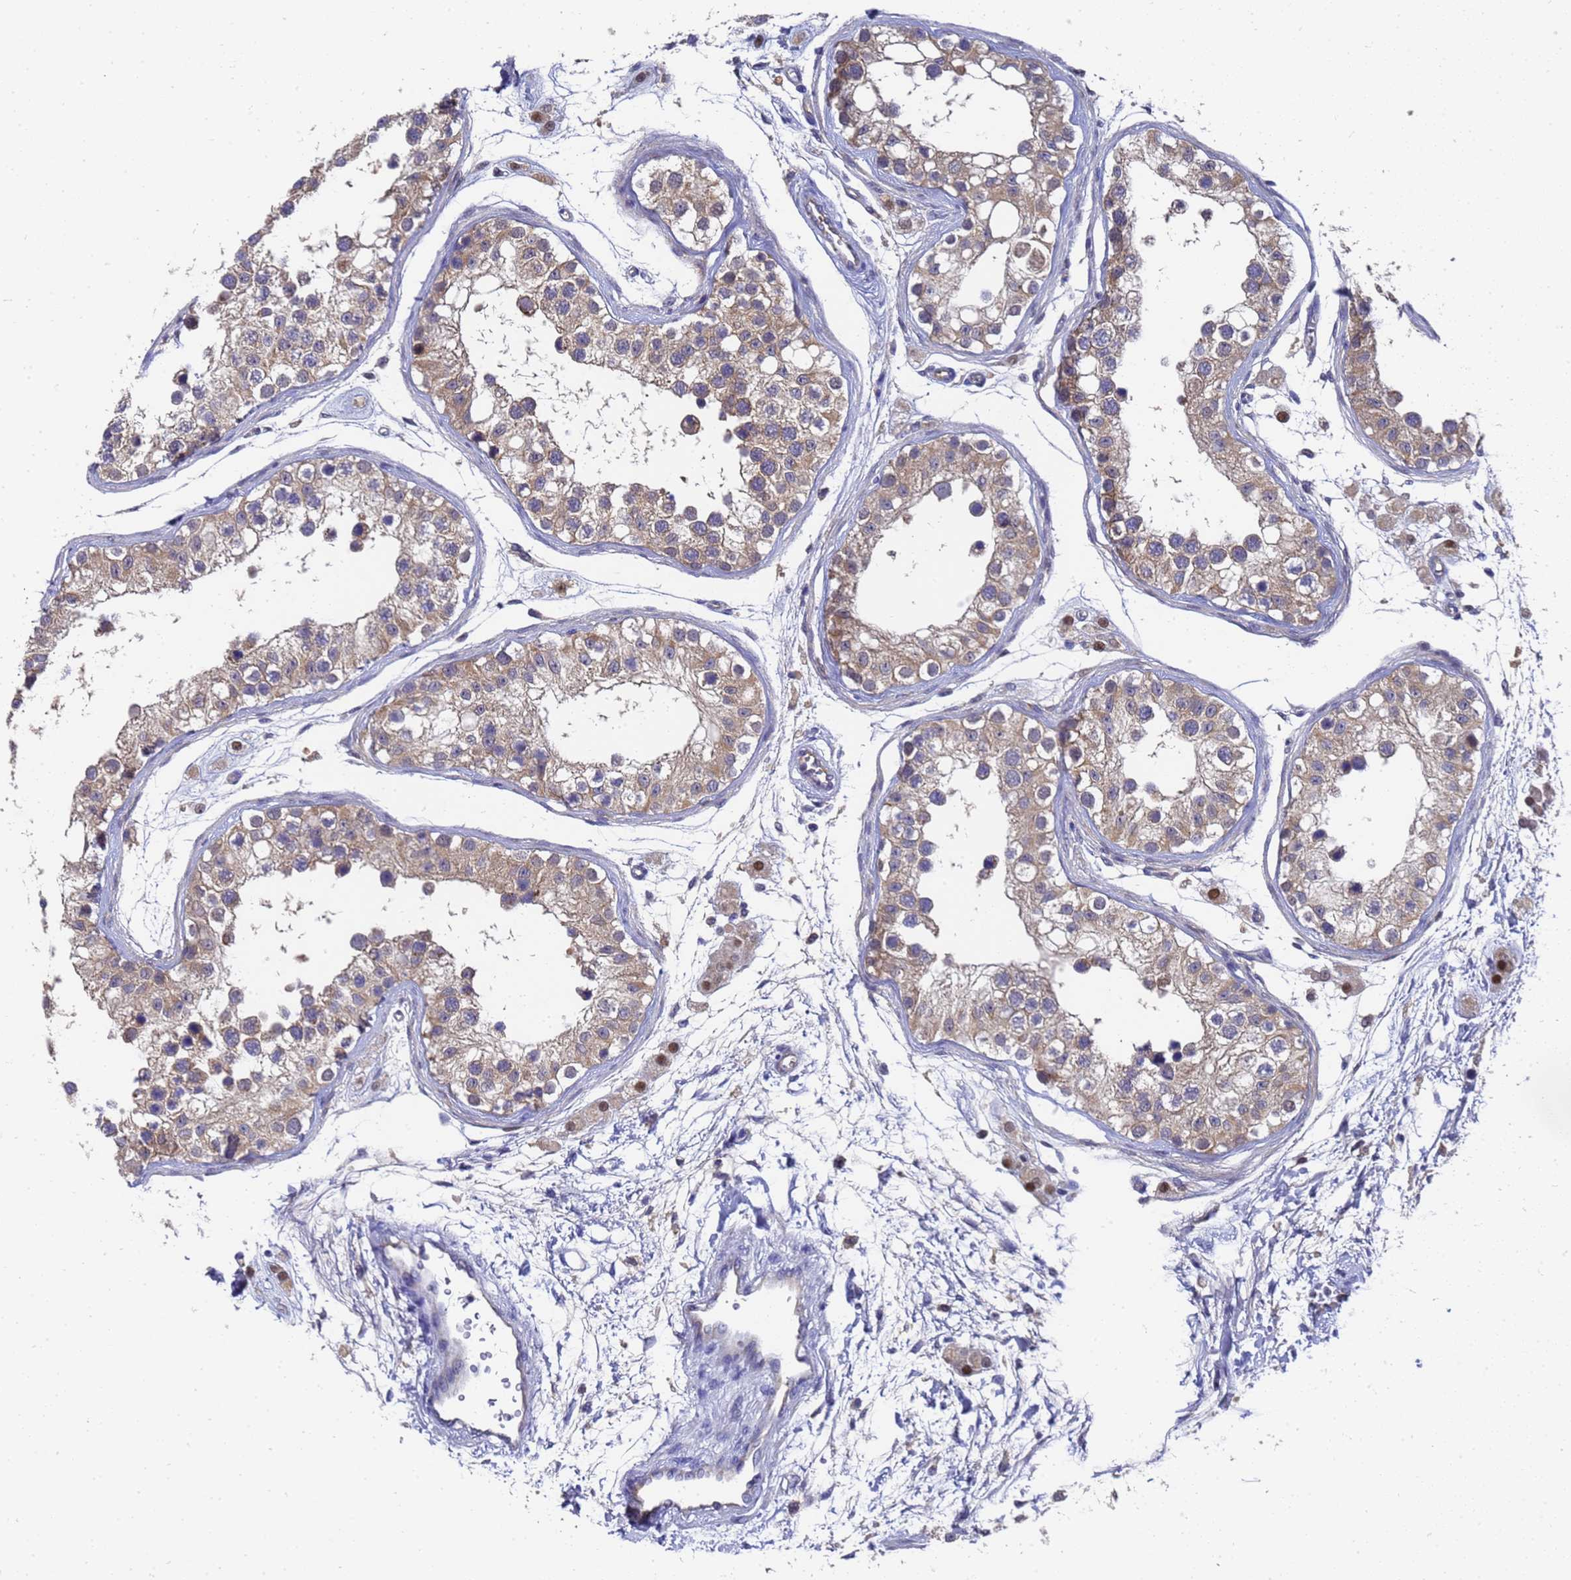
{"staining": {"intensity": "moderate", "quantity": "25%-75%", "location": "cytoplasmic/membranous"}, "tissue": "testis", "cell_type": "Cells in seminiferous ducts", "image_type": "normal", "snomed": [{"axis": "morphology", "description": "Normal tissue, NOS"}, {"axis": "morphology", "description": "Adenocarcinoma, metastatic, NOS"}, {"axis": "topography", "description": "Testis"}], "caption": "The histopathology image shows staining of benign testis, revealing moderate cytoplasmic/membranous protein staining (brown color) within cells in seminiferous ducts.", "gene": "SLC35E2B", "patient": {"sex": "male", "age": 26}}